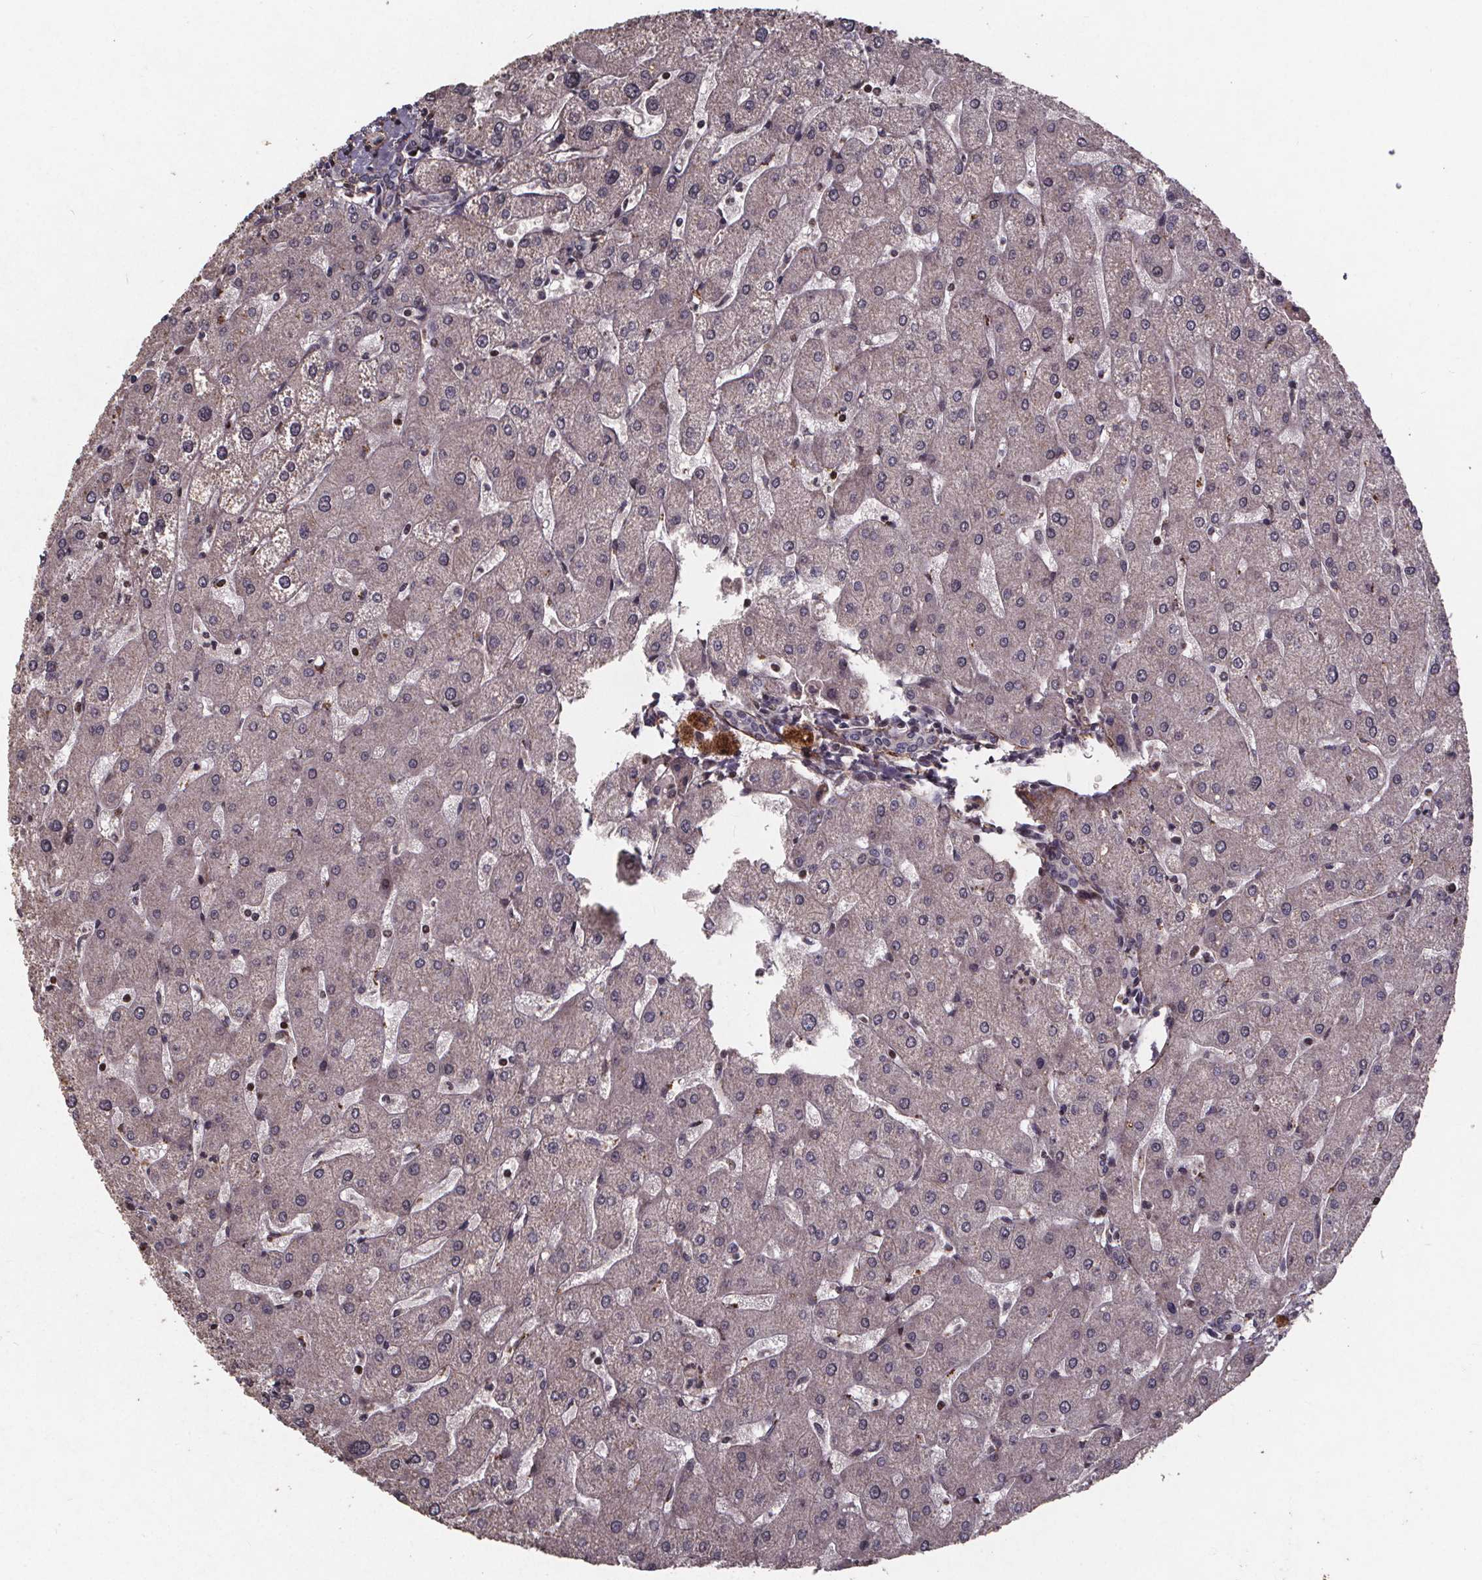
{"staining": {"intensity": "negative", "quantity": "none", "location": "none"}, "tissue": "liver", "cell_type": "Cholangiocytes", "image_type": "normal", "snomed": [{"axis": "morphology", "description": "Normal tissue, NOS"}, {"axis": "topography", "description": "Liver"}], "caption": "The photomicrograph displays no staining of cholangiocytes in benign liver.", "gene": "GPX3", "patient": {"sex": "male", "age": 67}}